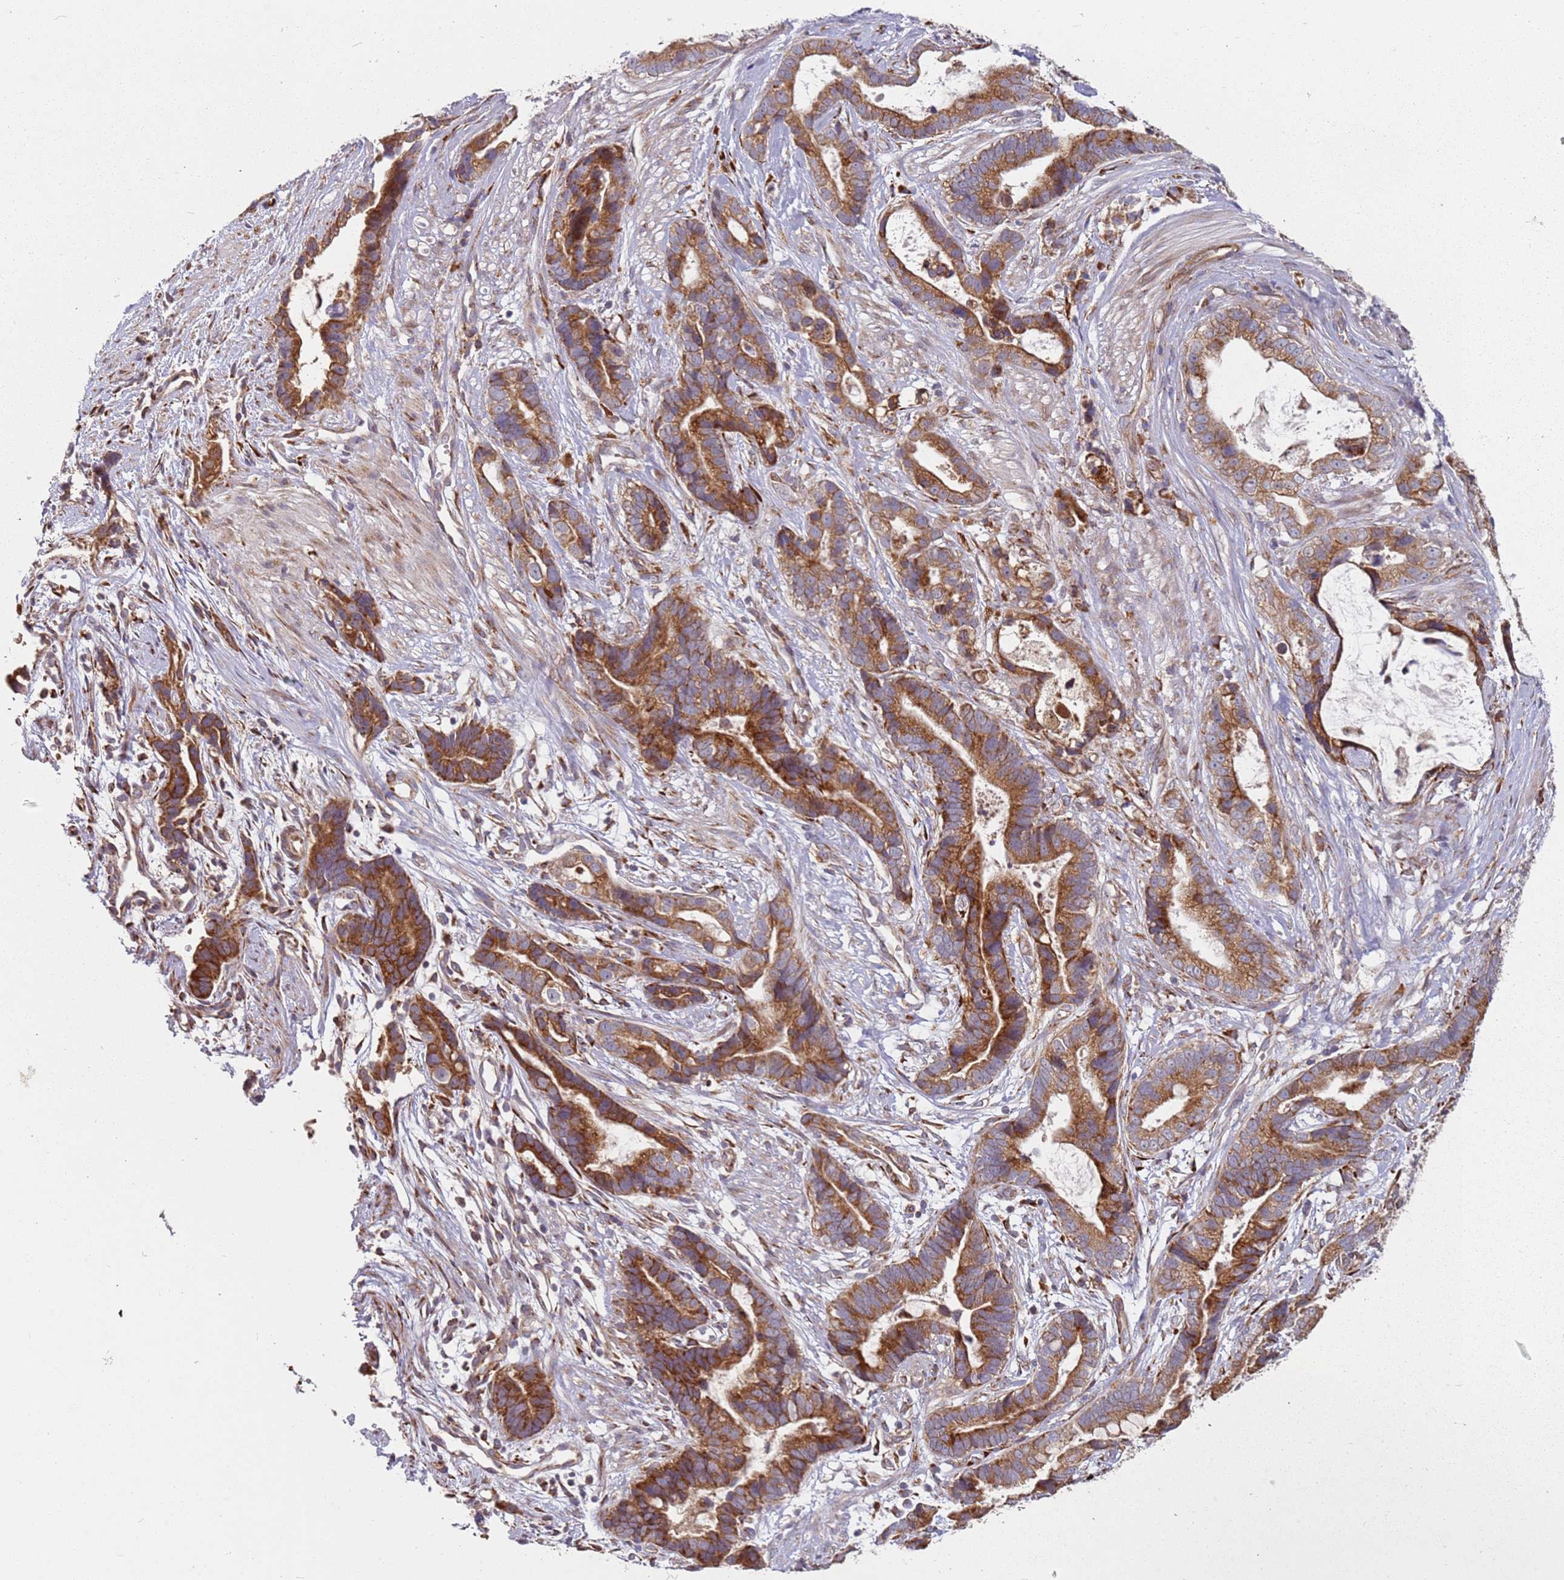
{"staining": {"intensity": "strong", "quantity": ">75%", "location": "cytoplasmic/membranous"}, "tissue": "stomach cancer", "cell_type": "Tumor cells", "image_type": "cancer", "snomed": [{"axis": "morphology", "description": "Adenocarcinoma, NOS"}, {"axis": "topography", "description": "Stomach"}], "caption": "Strong cytoplasmic/membranous staining is identified in approximately >75% of tumor cells in stomach cancer (adenocarcinoma).", "gene": "ARFRP1", "patient": {"sex": "male", "age": 55}}